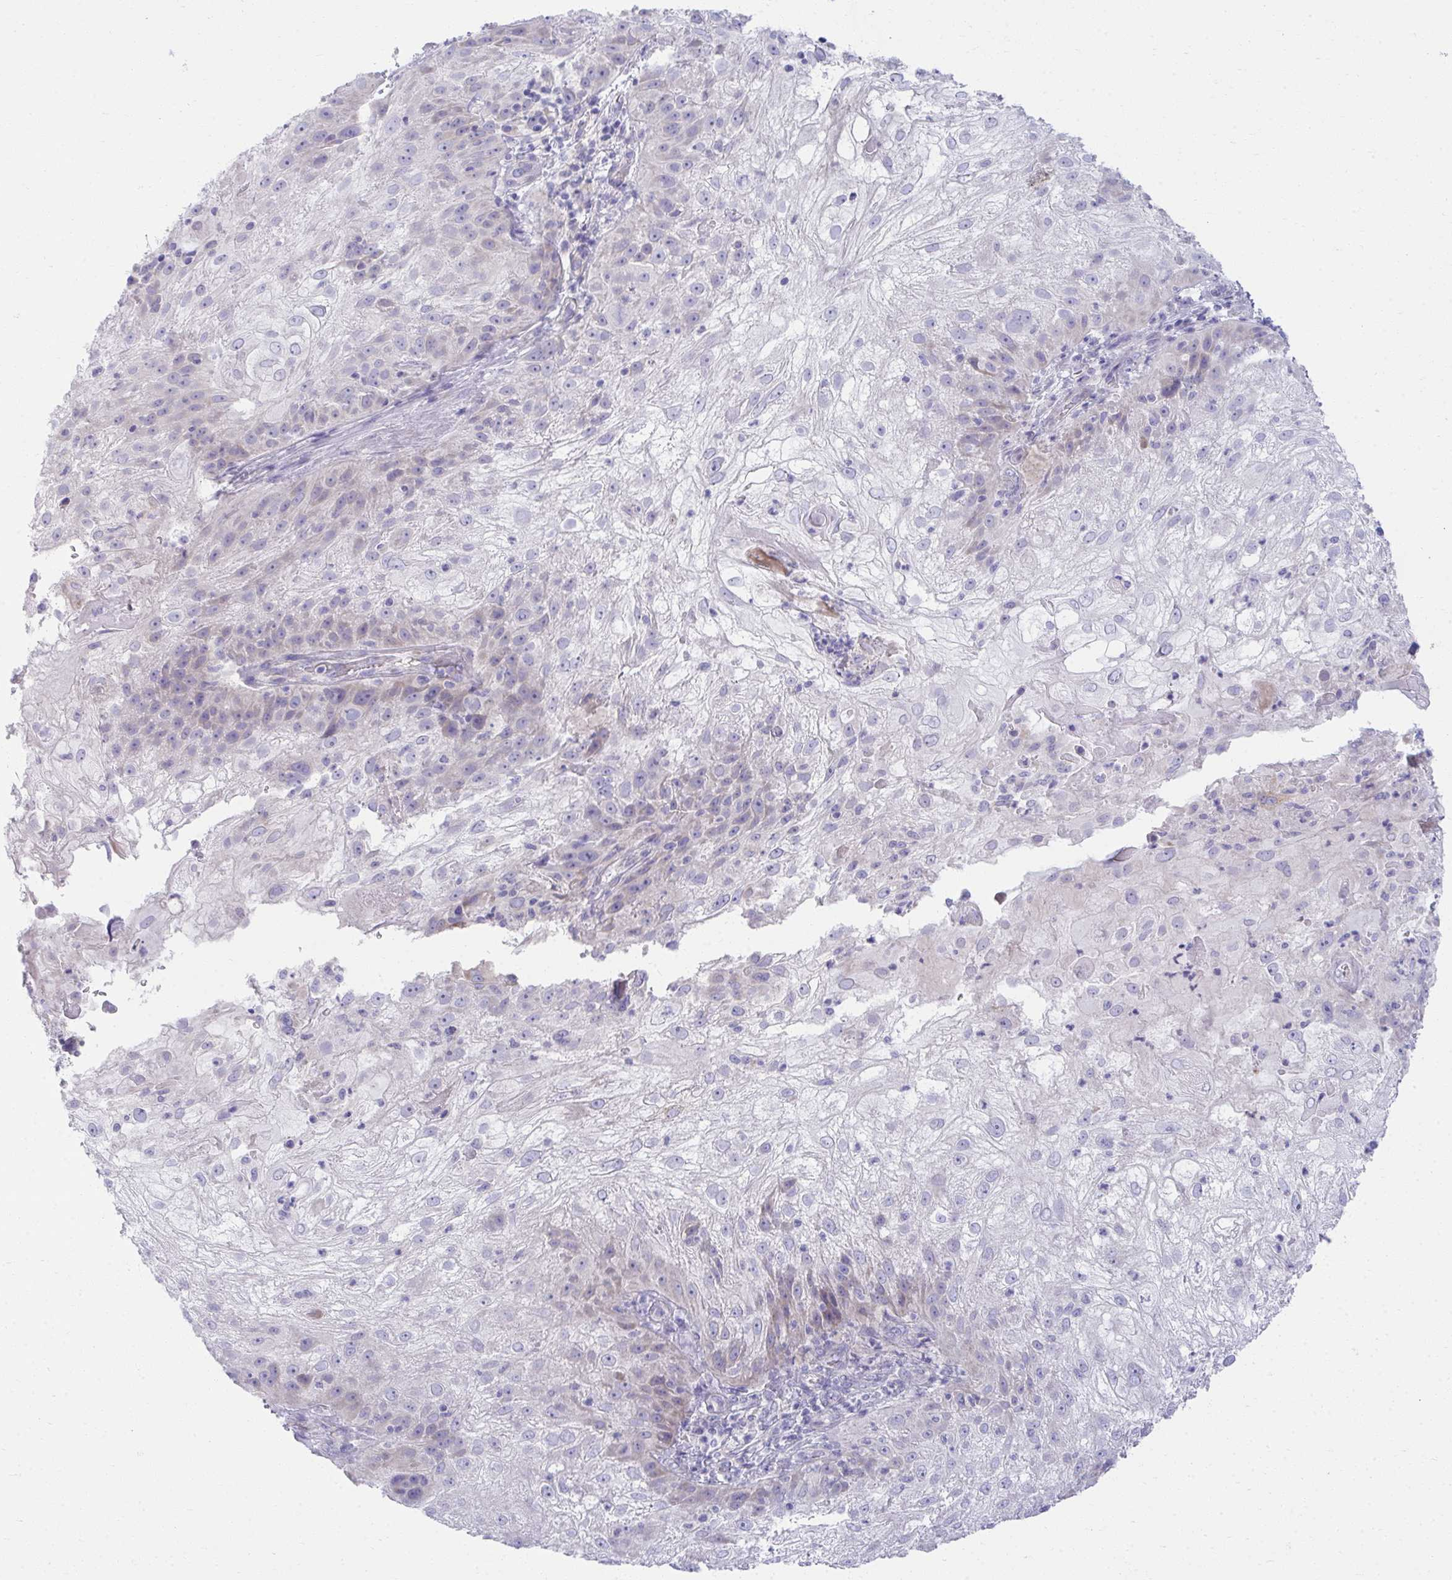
{"staining": {"intensity": "negative", "quantity": "none", "location": "none"}, "tissue": "skin cancer", "cell_type": "Tumor cells", "image_type": "cancer", "snomed": [{"axis": "morphology", "description": "Normal tissue, NOS"}, {"axis": "morphology", "description": "Squamous cell carcinoma, NOS"}, {"axis": "topography", "description": "Skin"}], "caption": "Skin cancer (squamous cell carcinoma) was stained to show a protein in brown. There is no significant positivity in tumor cells.", "gene": "FASLG", "patient": {"sex": "female", "age": 83}}